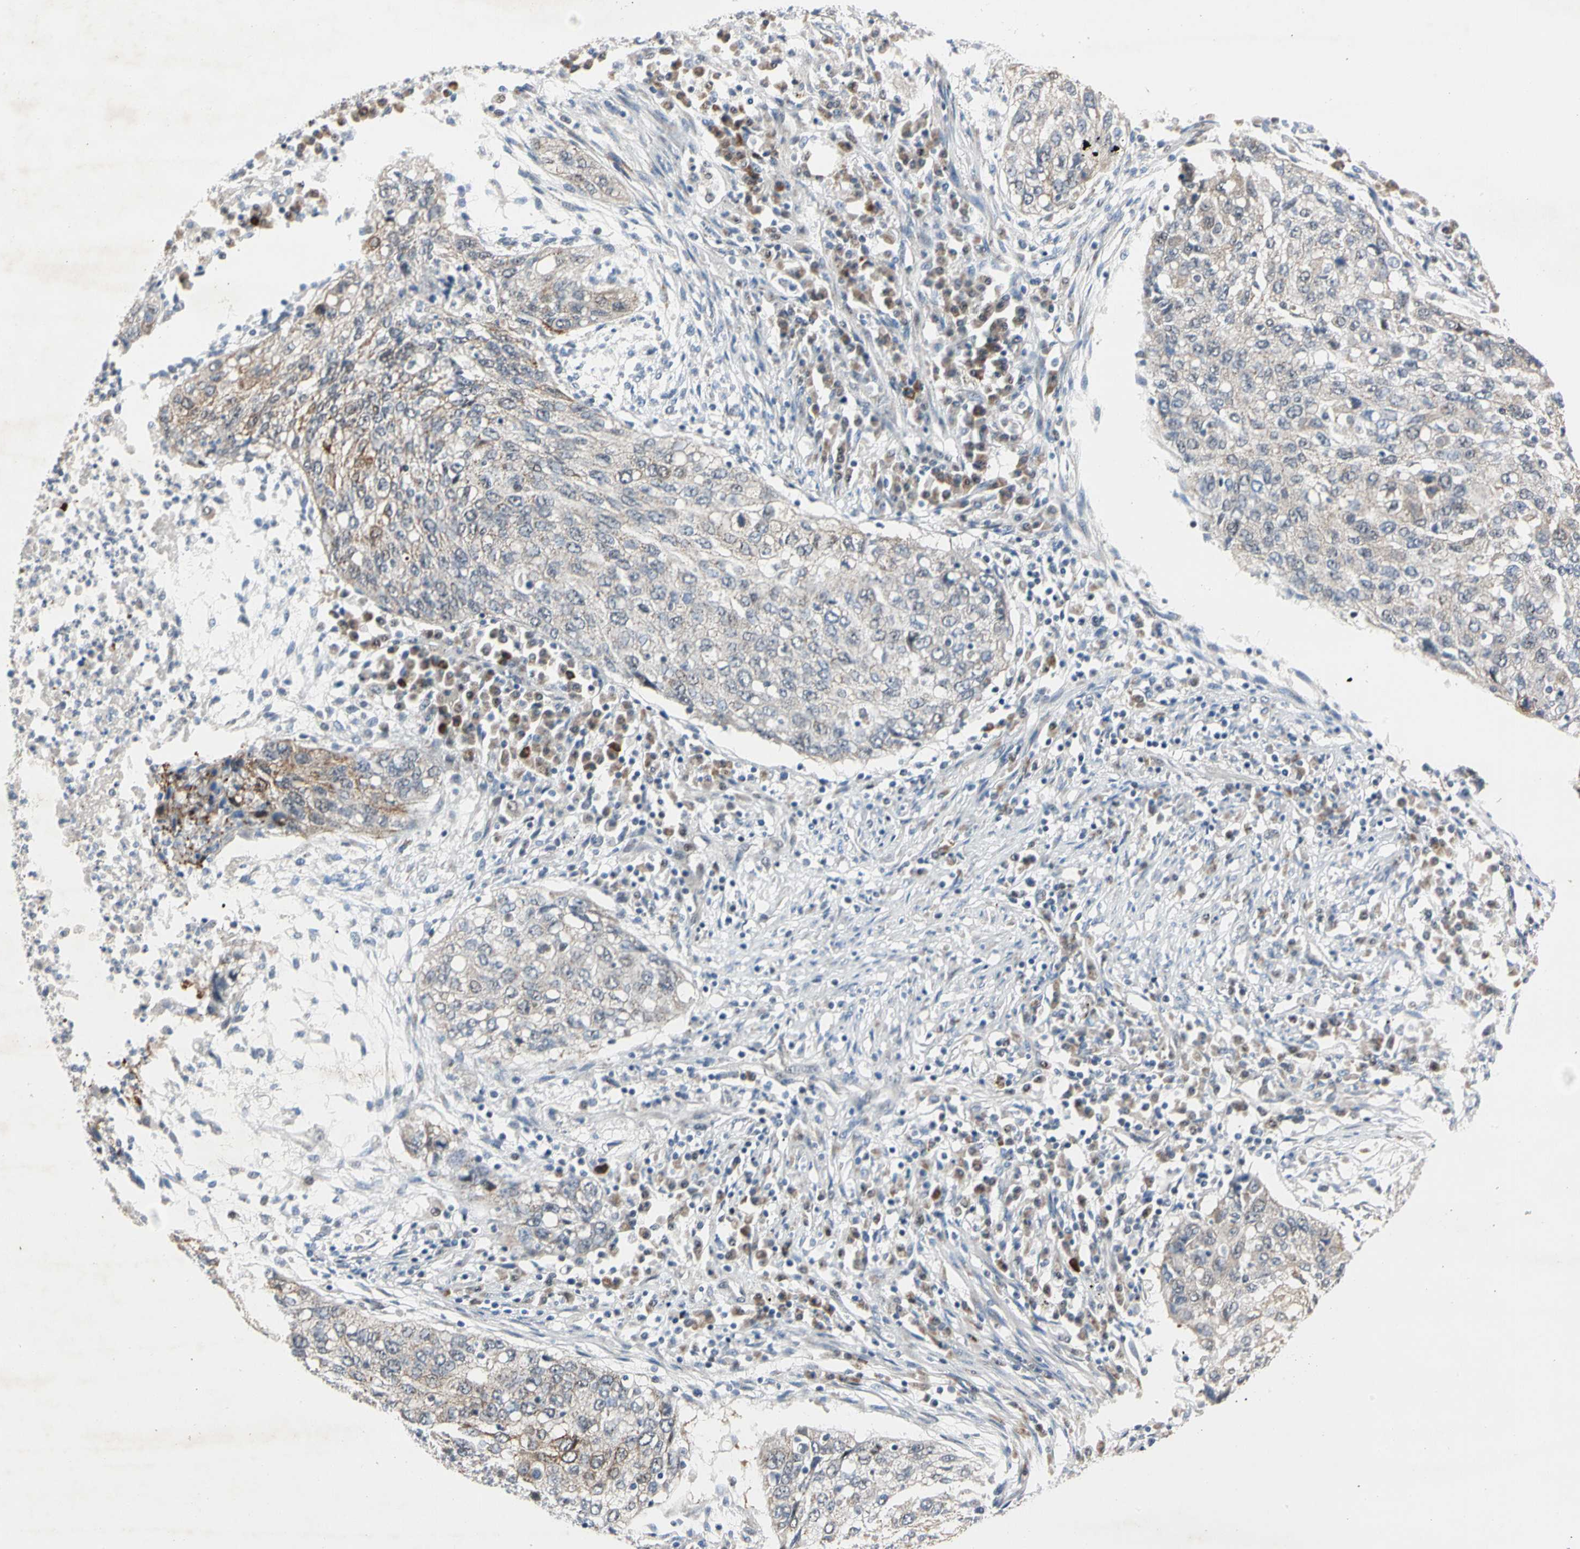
{"staining": {"intensity": "moderate", "quantity": ">75%", "location": "cytoplasmic/membranous"}, "tissue": "lung cancer", "cell_type": "Tumor cells", "image_type": "cancer", "snomed": [{"axis": "morphology", "description": "Squamous cell carcinoma, NOS"}, {"axis": "topography", "description": "Lung"}], "caption": "A high-resolution micrograph shows IHC staining of lung cancer, which shows moderate cytoplasmic/membranous staining in about >75% of tumor cells.", "gene": "MARK1", "patient": {"sex": "female", "age": 63}}